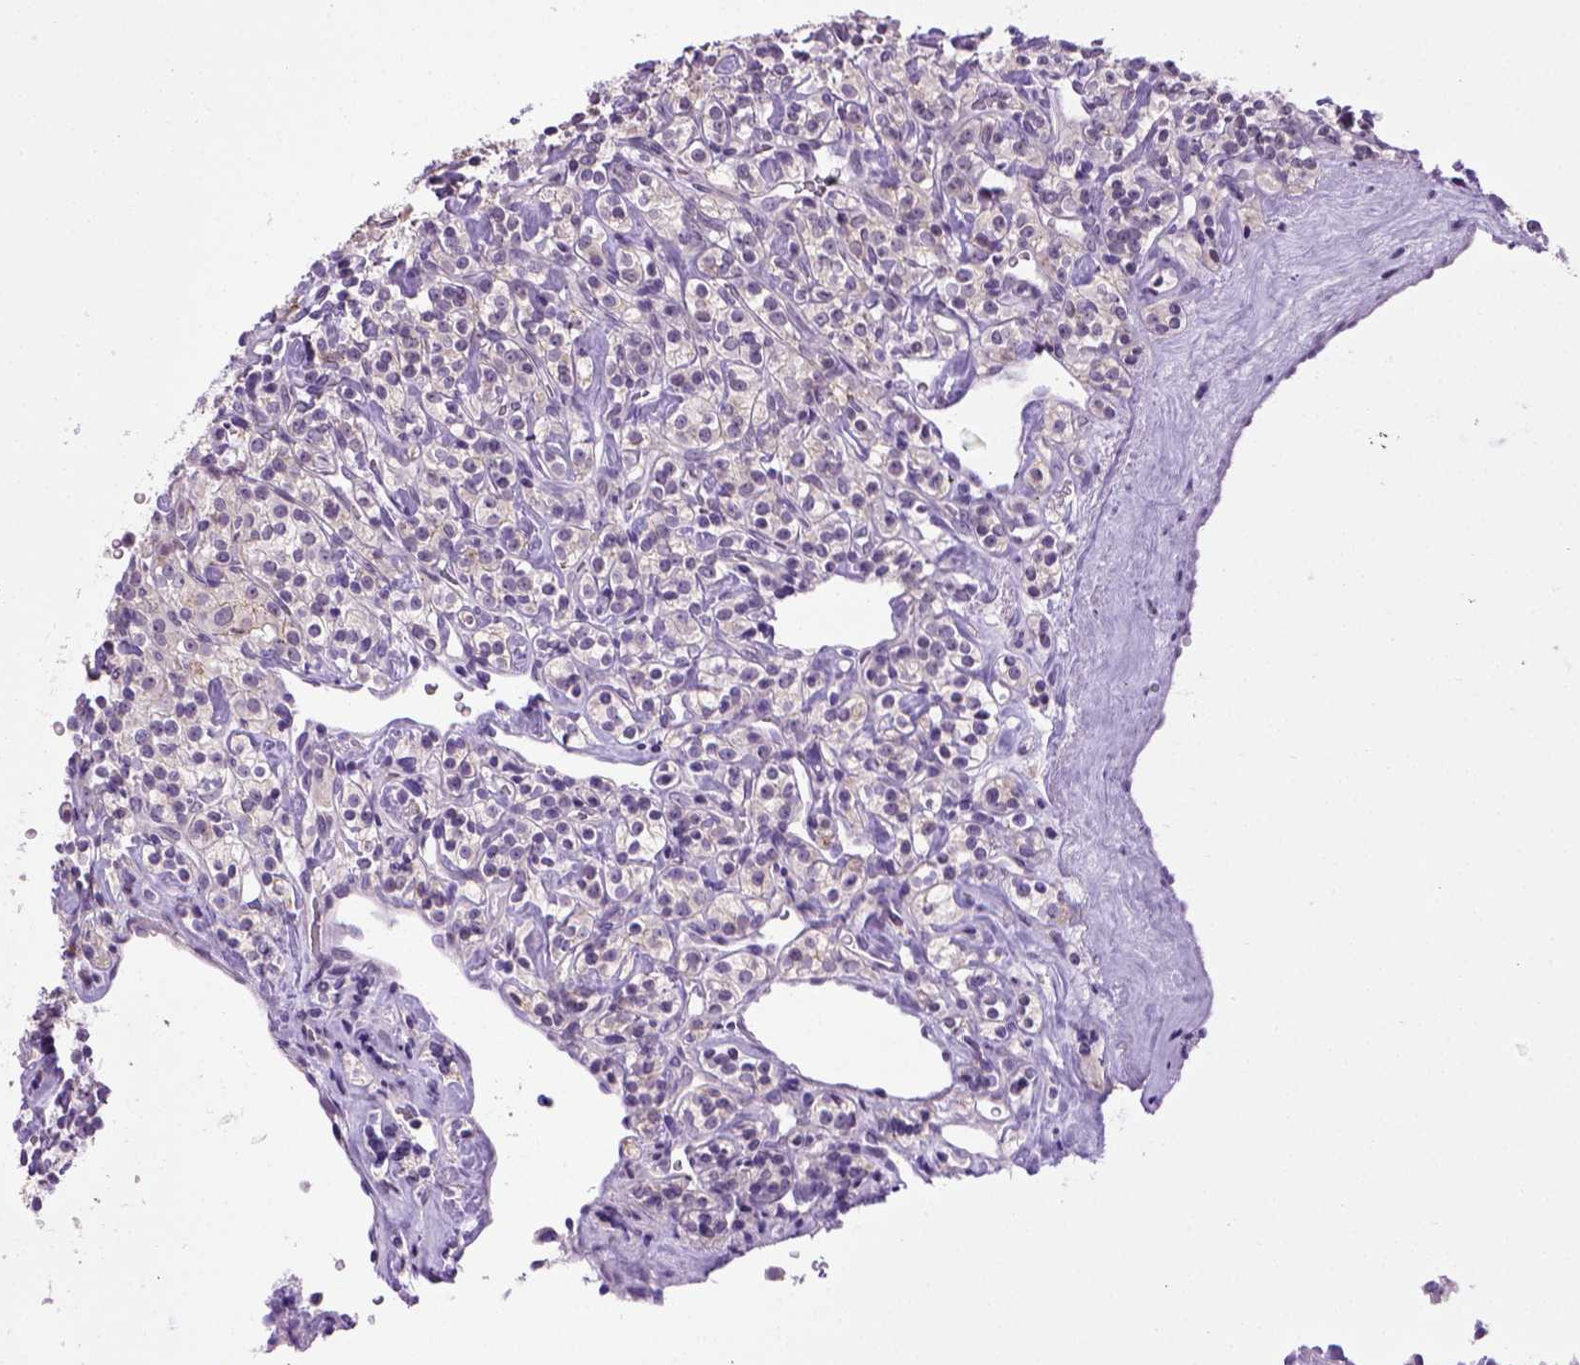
{"staining": {"intensity": "negative", "quantity": "none", "location": "none"}, "tissue": "renal cancer", "cell_type": "Tumor cells", "image_type": "cancer", "snomed": [{"axis": "morphology", "description": "Adenocarcinoma, NOS"}, {"axis": "topography", "description": "Kidney"}], "caption": "This is an immunohistochemistry micrograph of human renal cancer (adenocarcinoma). There is no expression in tumor cells.", "gene": "CDH1", "patient": {"sex": "male", "age": 77}}